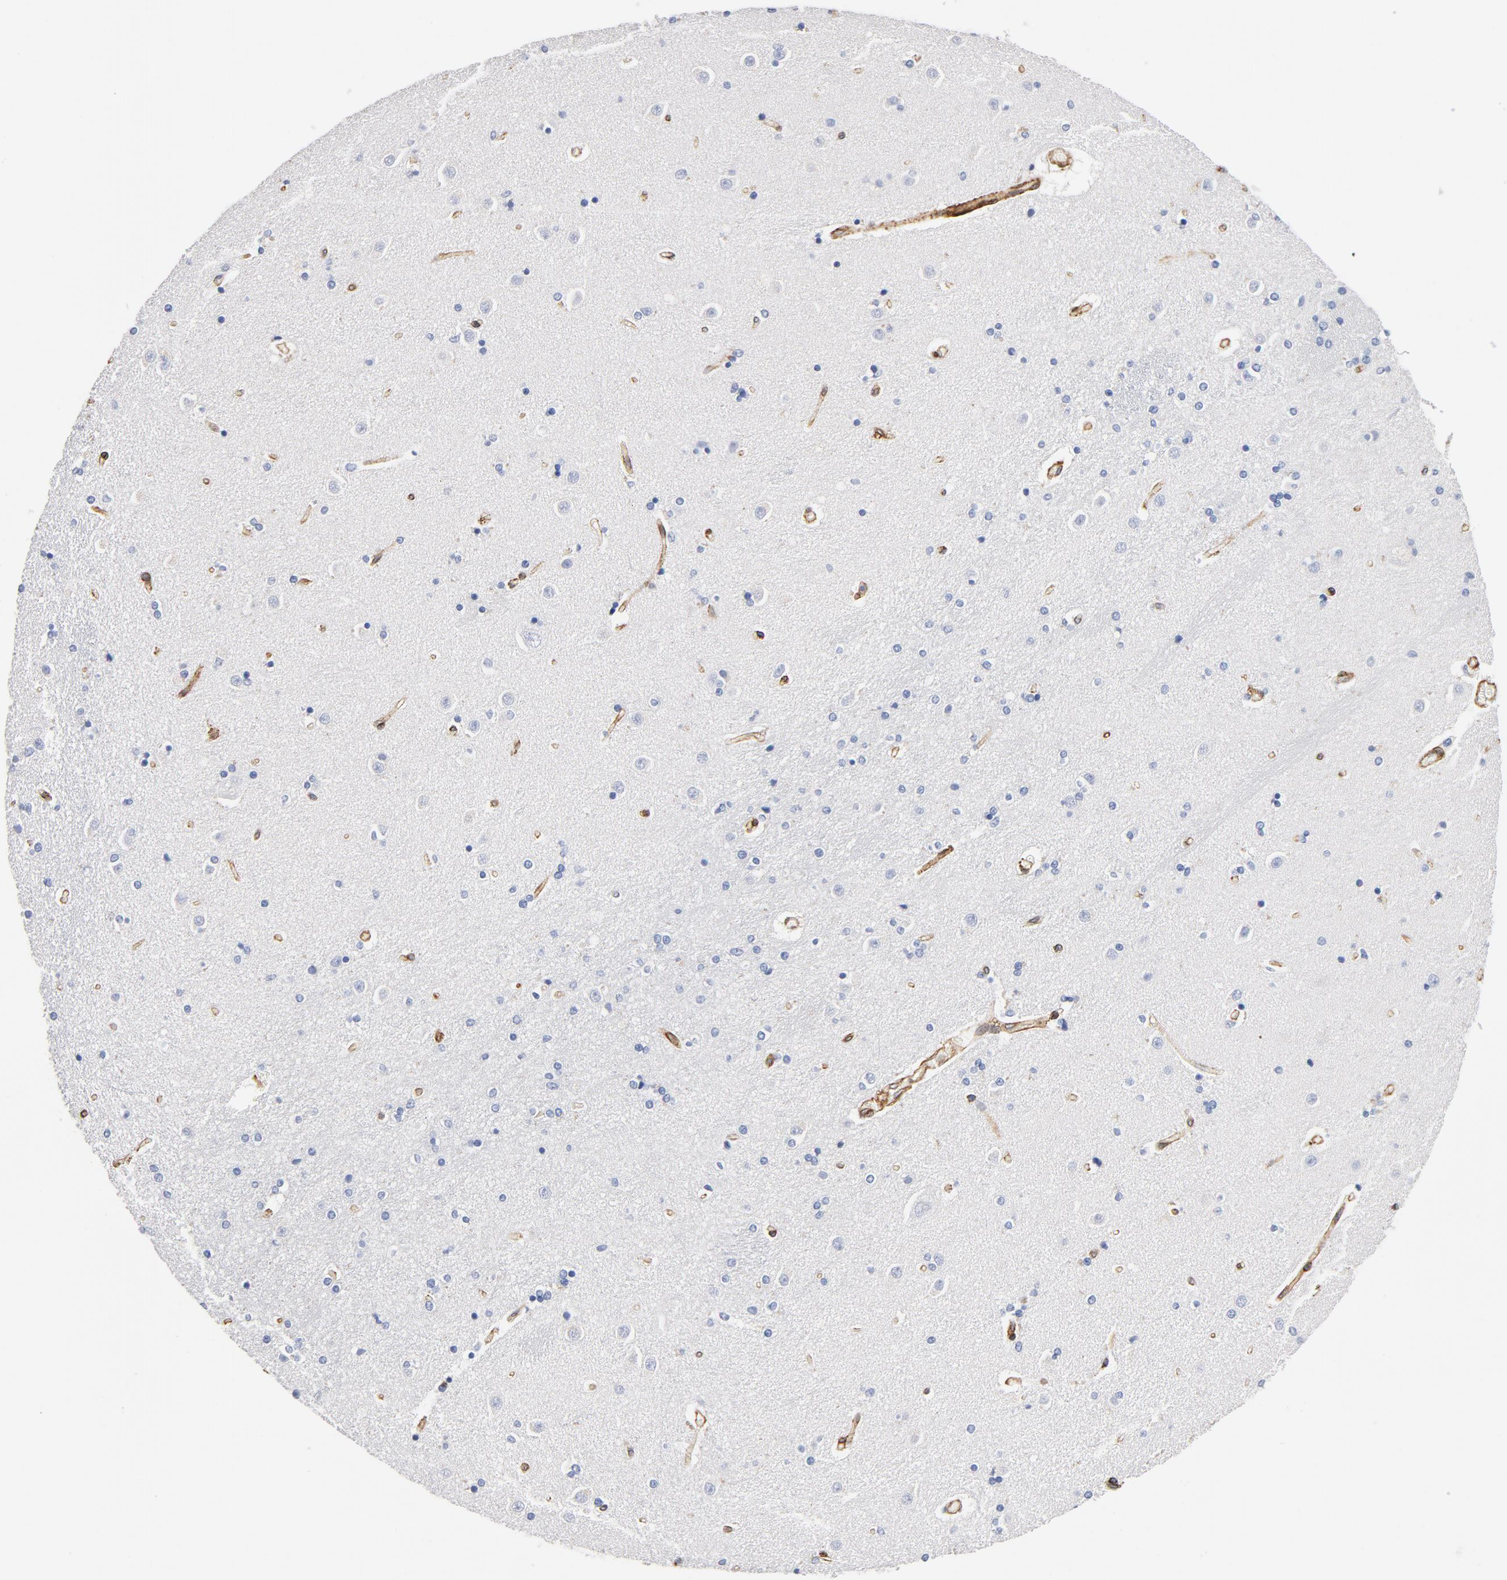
{"staining": {"intensity": "negative", "quantity": "none", "location": "none"}, "tissue": "caudate", "cell_type": "Glial cells", "image_type": "normal", "snomed": [{"axis": "morphology", "description": "Normal tissue, NOS"}, {"axis": "topography", "description": "Lateral ventricle wall"}], "caption": "Immunohistochemistry photomicrograph of unremarkable caudate: caudate stained with DAB demonstrates no significant protein expression in glial cells.", "gene": "SERPINH1", "patient": {"sex": "female", "age": 54}}